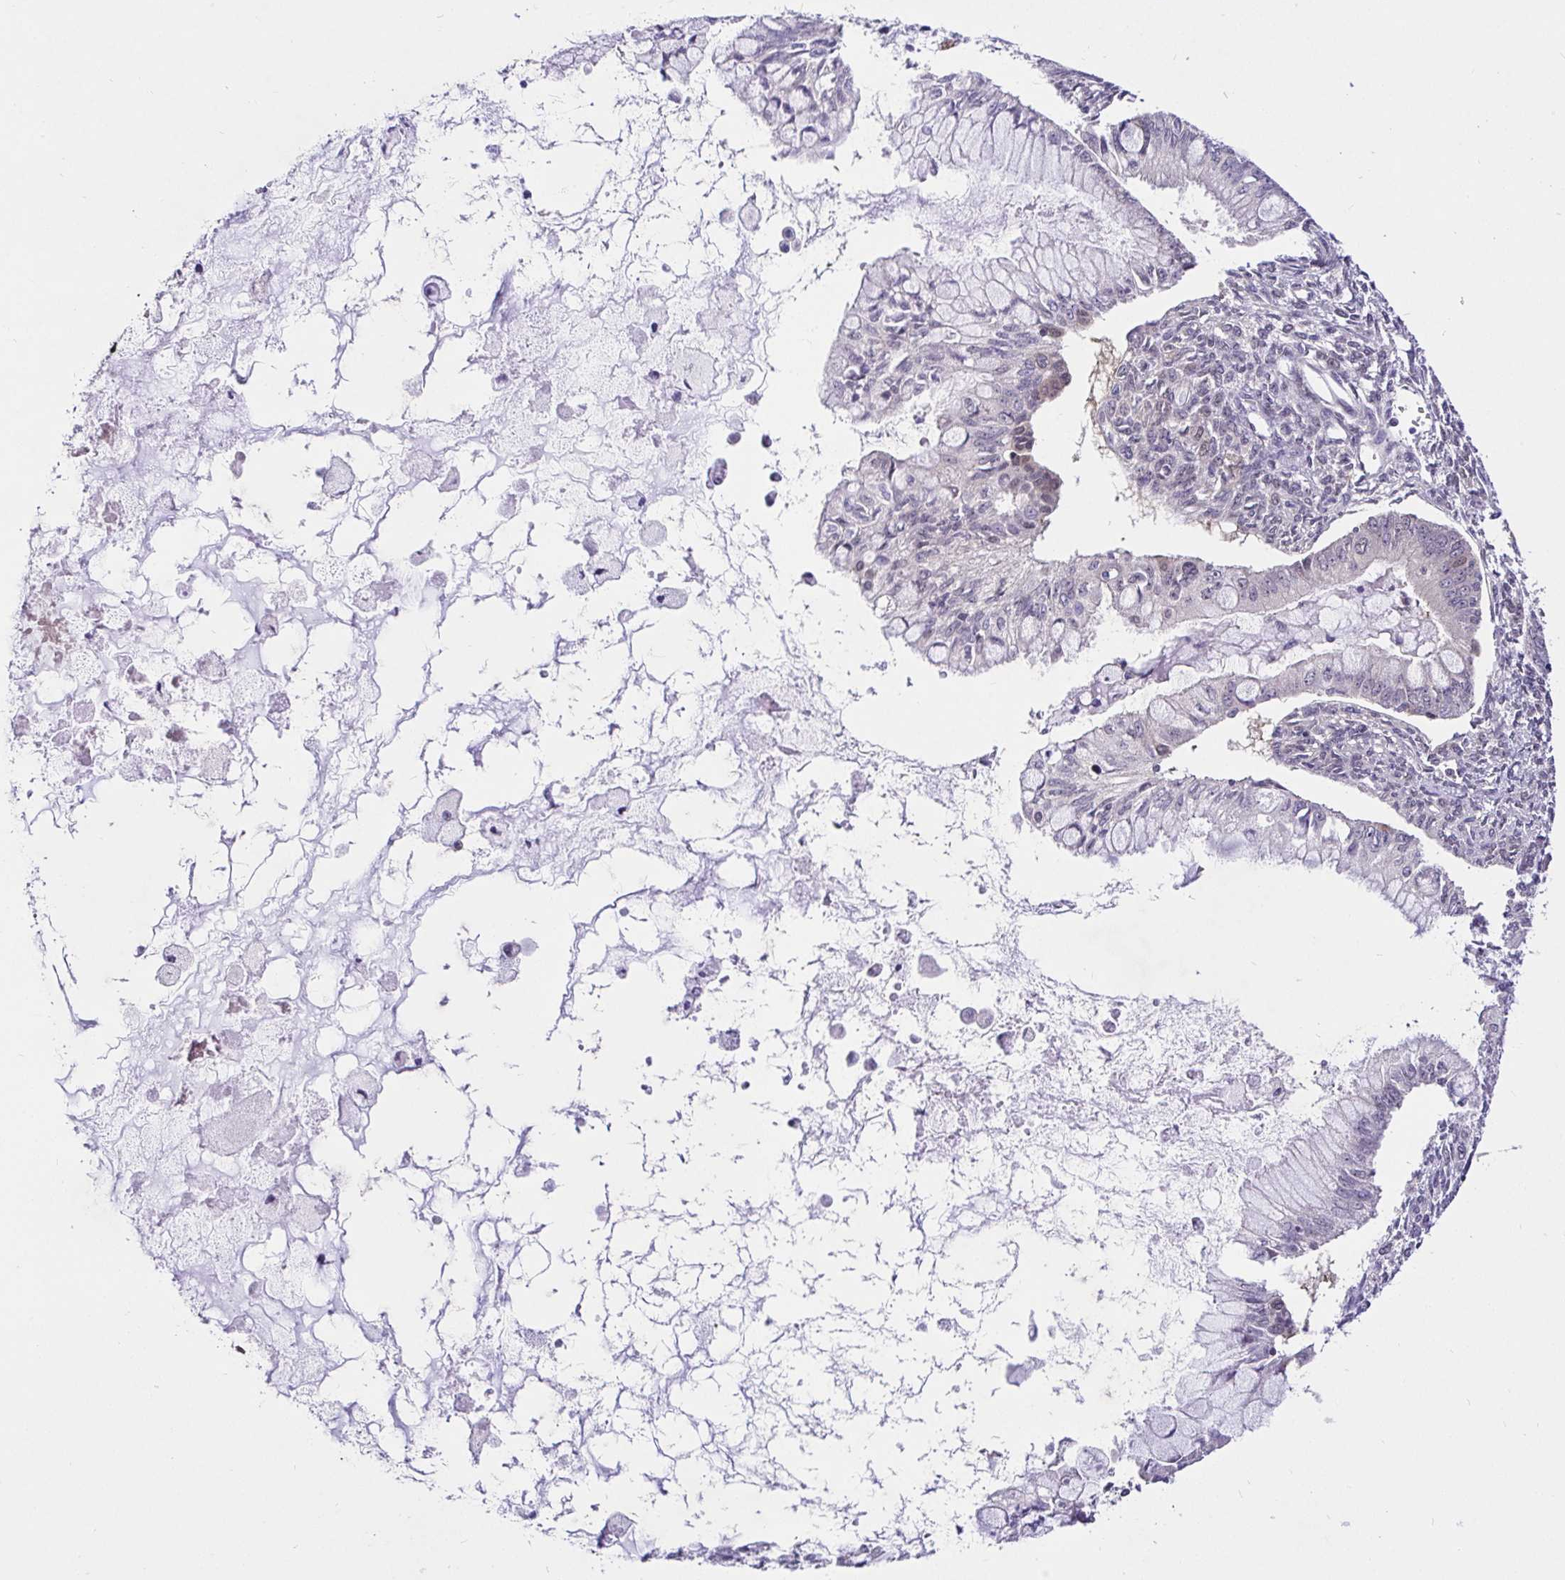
{"staining": {"intensity": "negative", "quantity": "none", "location": "none"}, "tissue": "ovarian cancer", "cell_type": "Tumor cells", "image_type": "cancer", "snomed": [{"axis": "morphology", "description": "Cystadenocarcinoma, mucinous, NOS"}, {"axis": "topography", "description": "Ovary"}], "caption": "This is an IHC photomicrograph of mucinous cystadenocarcinoma (ovarian). There is no expression in tumor cells.", "gene": "UBE2M", "patient": {"sex": "female", "age": 34}}